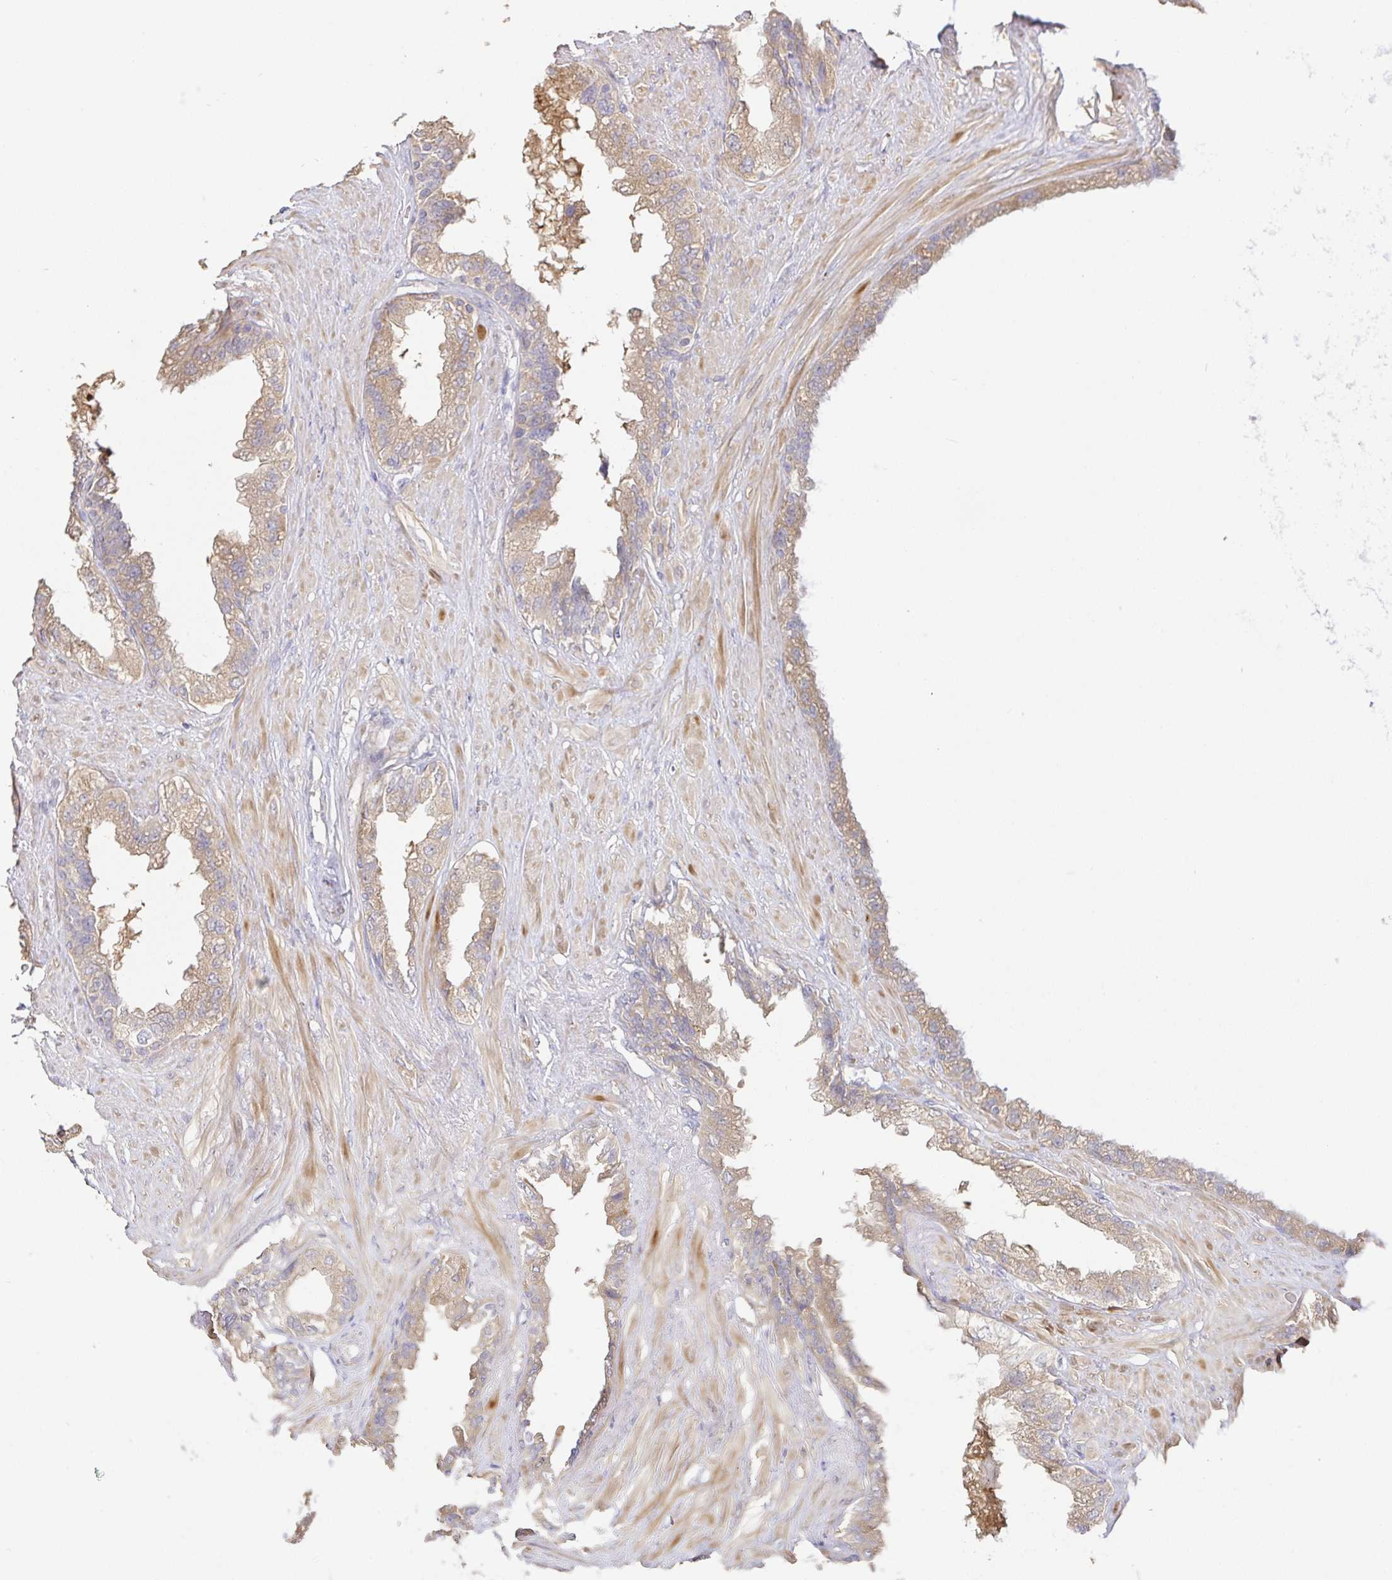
{"staining": {"intensity": "moderate", "quantity": ">75%", "location": "cytoplasmic/membranous"}, "tissue": "seminal vesicle", "cell_type": "Glandular cells", "image_type": "normal", "snomed": [{"axis": "morphology", "description": "Normal tissue, NOS"}, {"axis": "topography", "description": "Seminal veicle"}, {"axis": "topography", "description": "Peripheral nerve tissue"}], "caption": "Immunohistochemistry staining of unremarkable seminal vesicle, which exhibits medium levels of moderate cytoplasmic/membranous expression in approximately >75% of glandular cells indicating moderate cytoplasmic/membranous protein positivity. The staining was performed using DAB (brown) for protein detection and nuclei were counterstained in hematoxylin (blue).", "gene": "ZDHHC11B", "patient": {"sex": "male", "age": 76}}